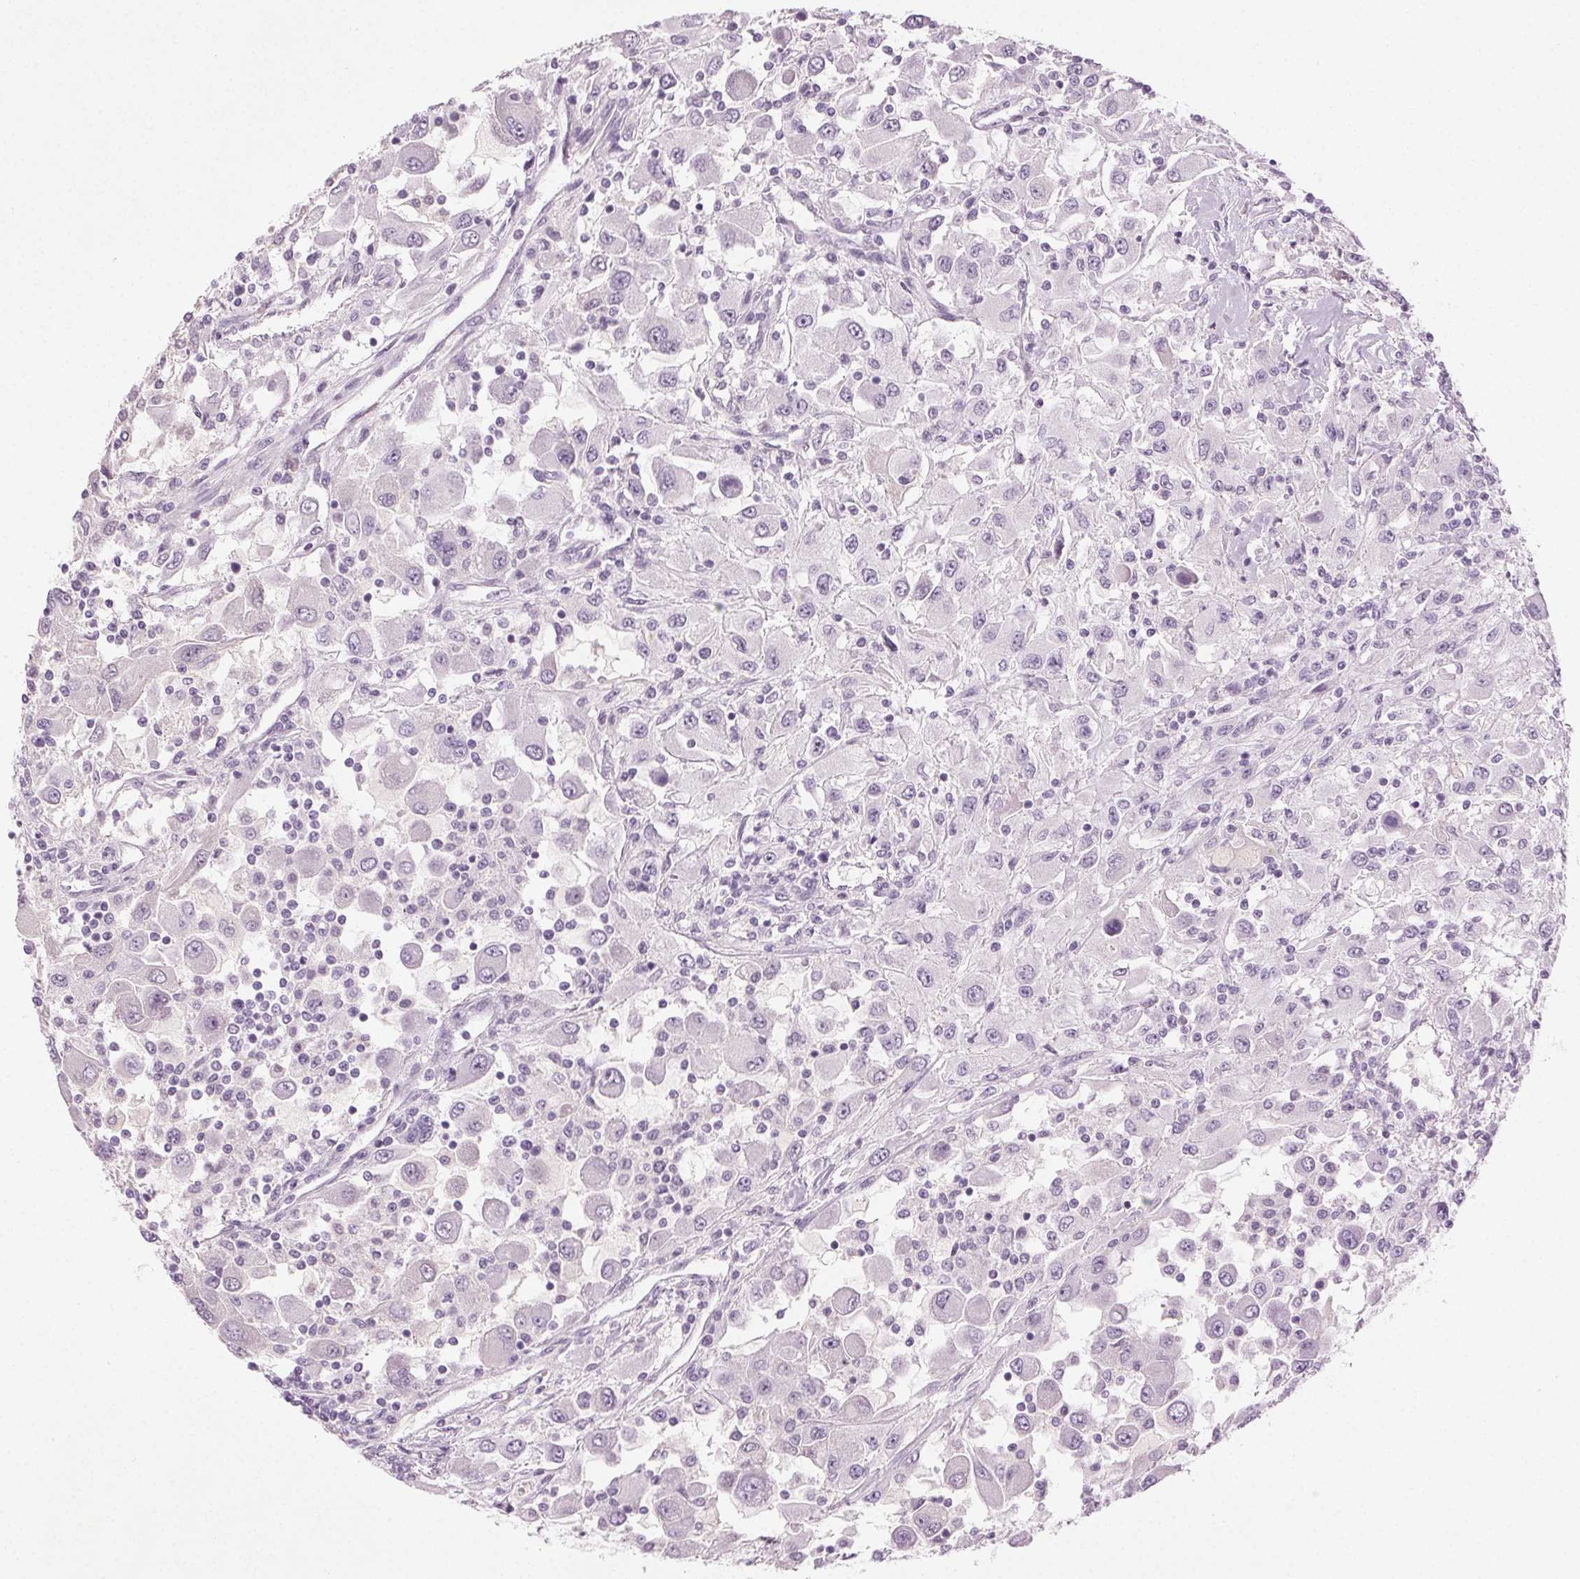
{"staining": {"intensity": "negative", "quantity": "none", "location": "none"}, "tissue": "renal cancer", "cell_type": "Tumor cells", "image_type": "cancer", "snomed": [{"axis": "morphology", "description": "Adenocarcinoma, NOS"}, {"axis": "topography", "description": "Kidney"}], "caption": "There is no significant staining in tumor cells of renal cancer.", "gene": "HSF5", "patient": {"sex": "female", "age": 67}}